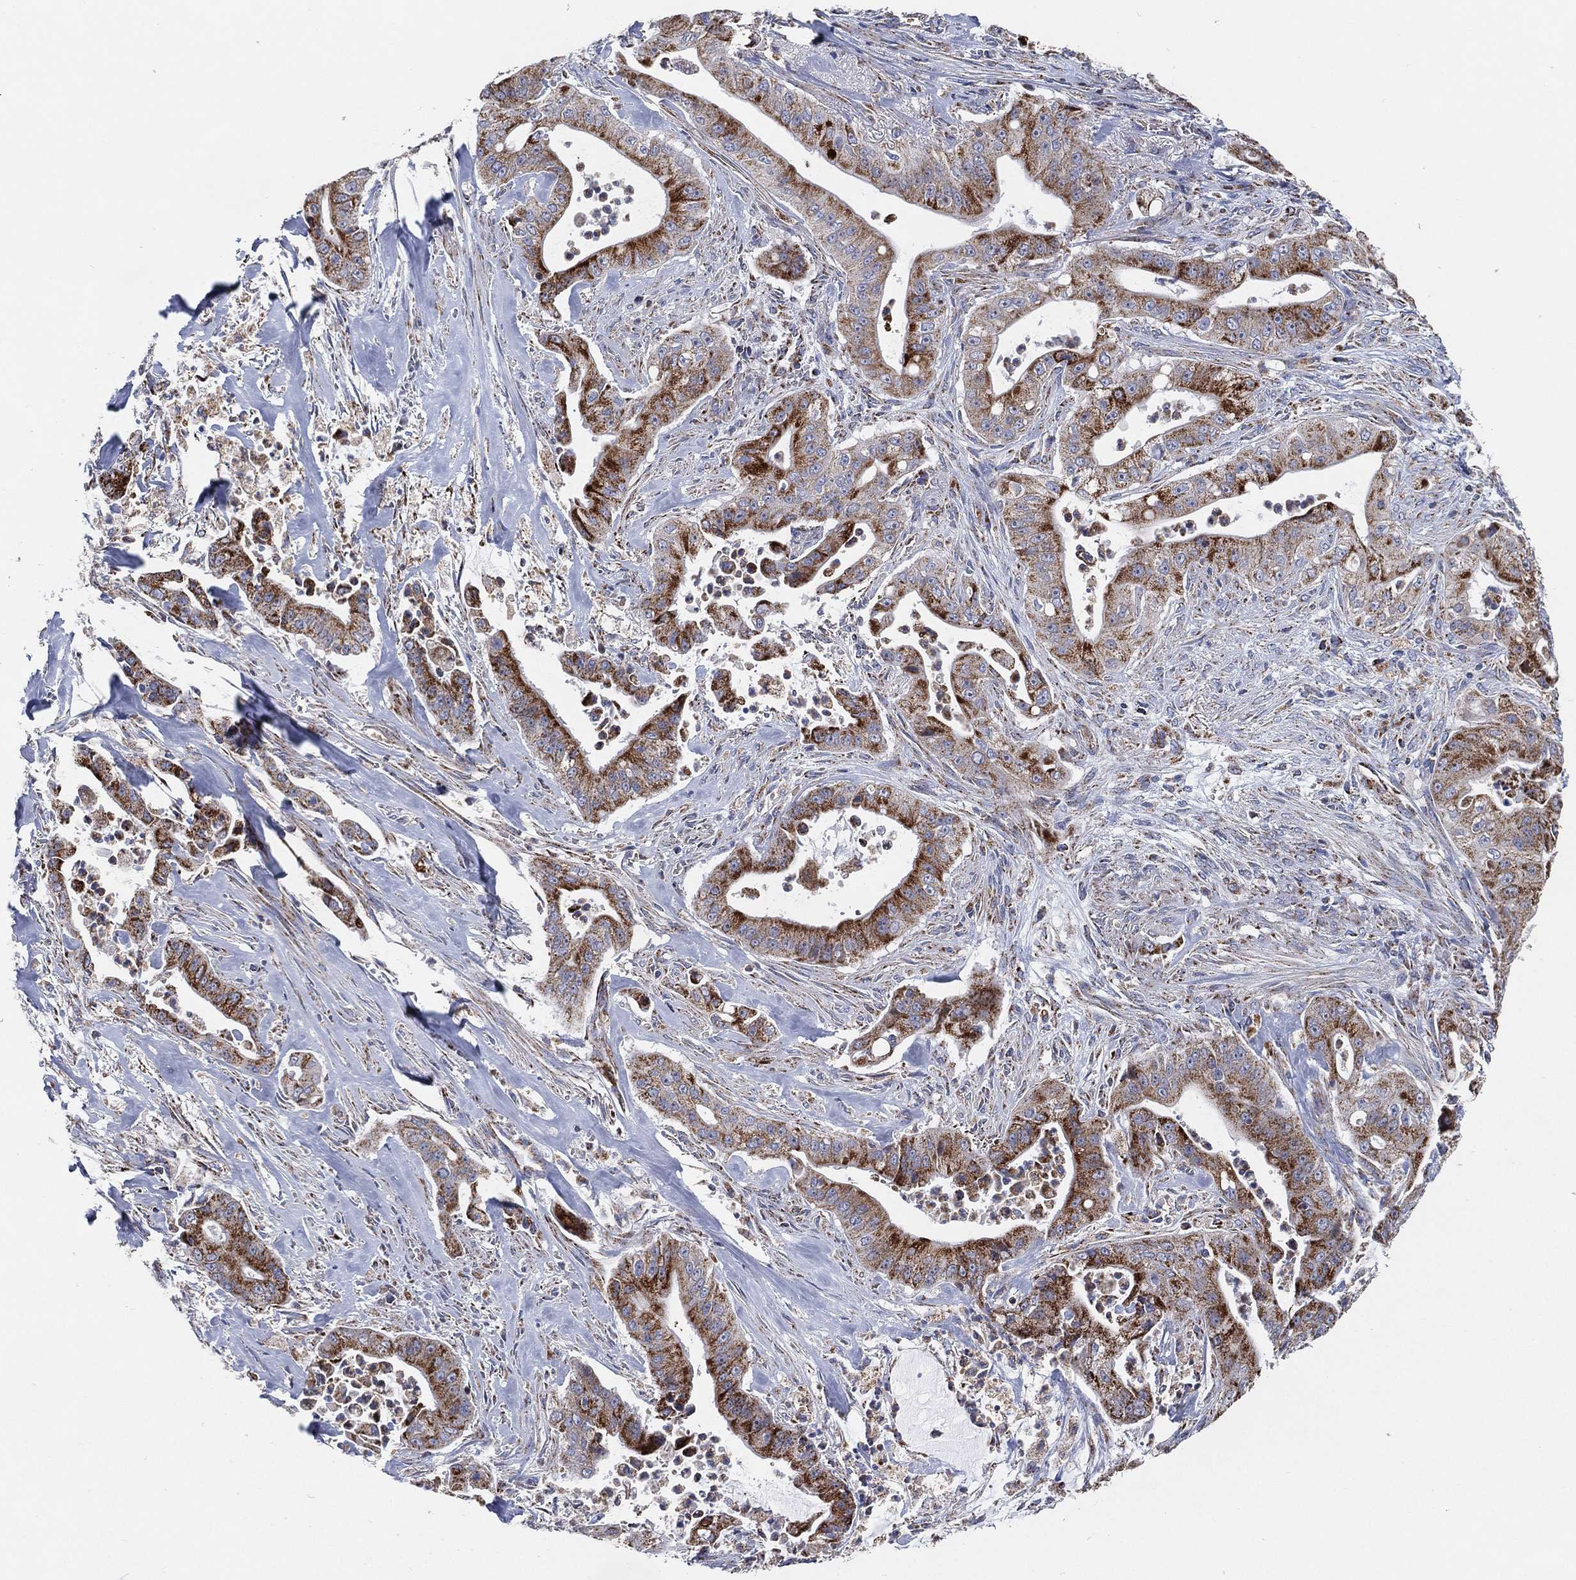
{"staining": {"intensity": "strong", "quantity": "25%-75%", "location": "cytoplasmic/membranous"}, "tissue": "pancreatic cancer", "cell_type": "Tumor cells", "image_type": "cancer", "snomed": [{"axis": "morphology", "description": "Normal tissue, NOS"}, {"axis": "morphology", "description": "Inflammation, NOS"}, {"axis": "morphology", "description": "Adenocarcinoma, NOS"}, {"axis": "topography", "description": "Pancreas"}], "caption": "Immunohistochemical staining of human adenocarcinoma (pancreatic) displays high levels of strong cytoplasmic/membranous protein staining in about 25%-75% of tumor cells.", "gene": "GCAT", "patient": {"sex": "male", "age": 57}}